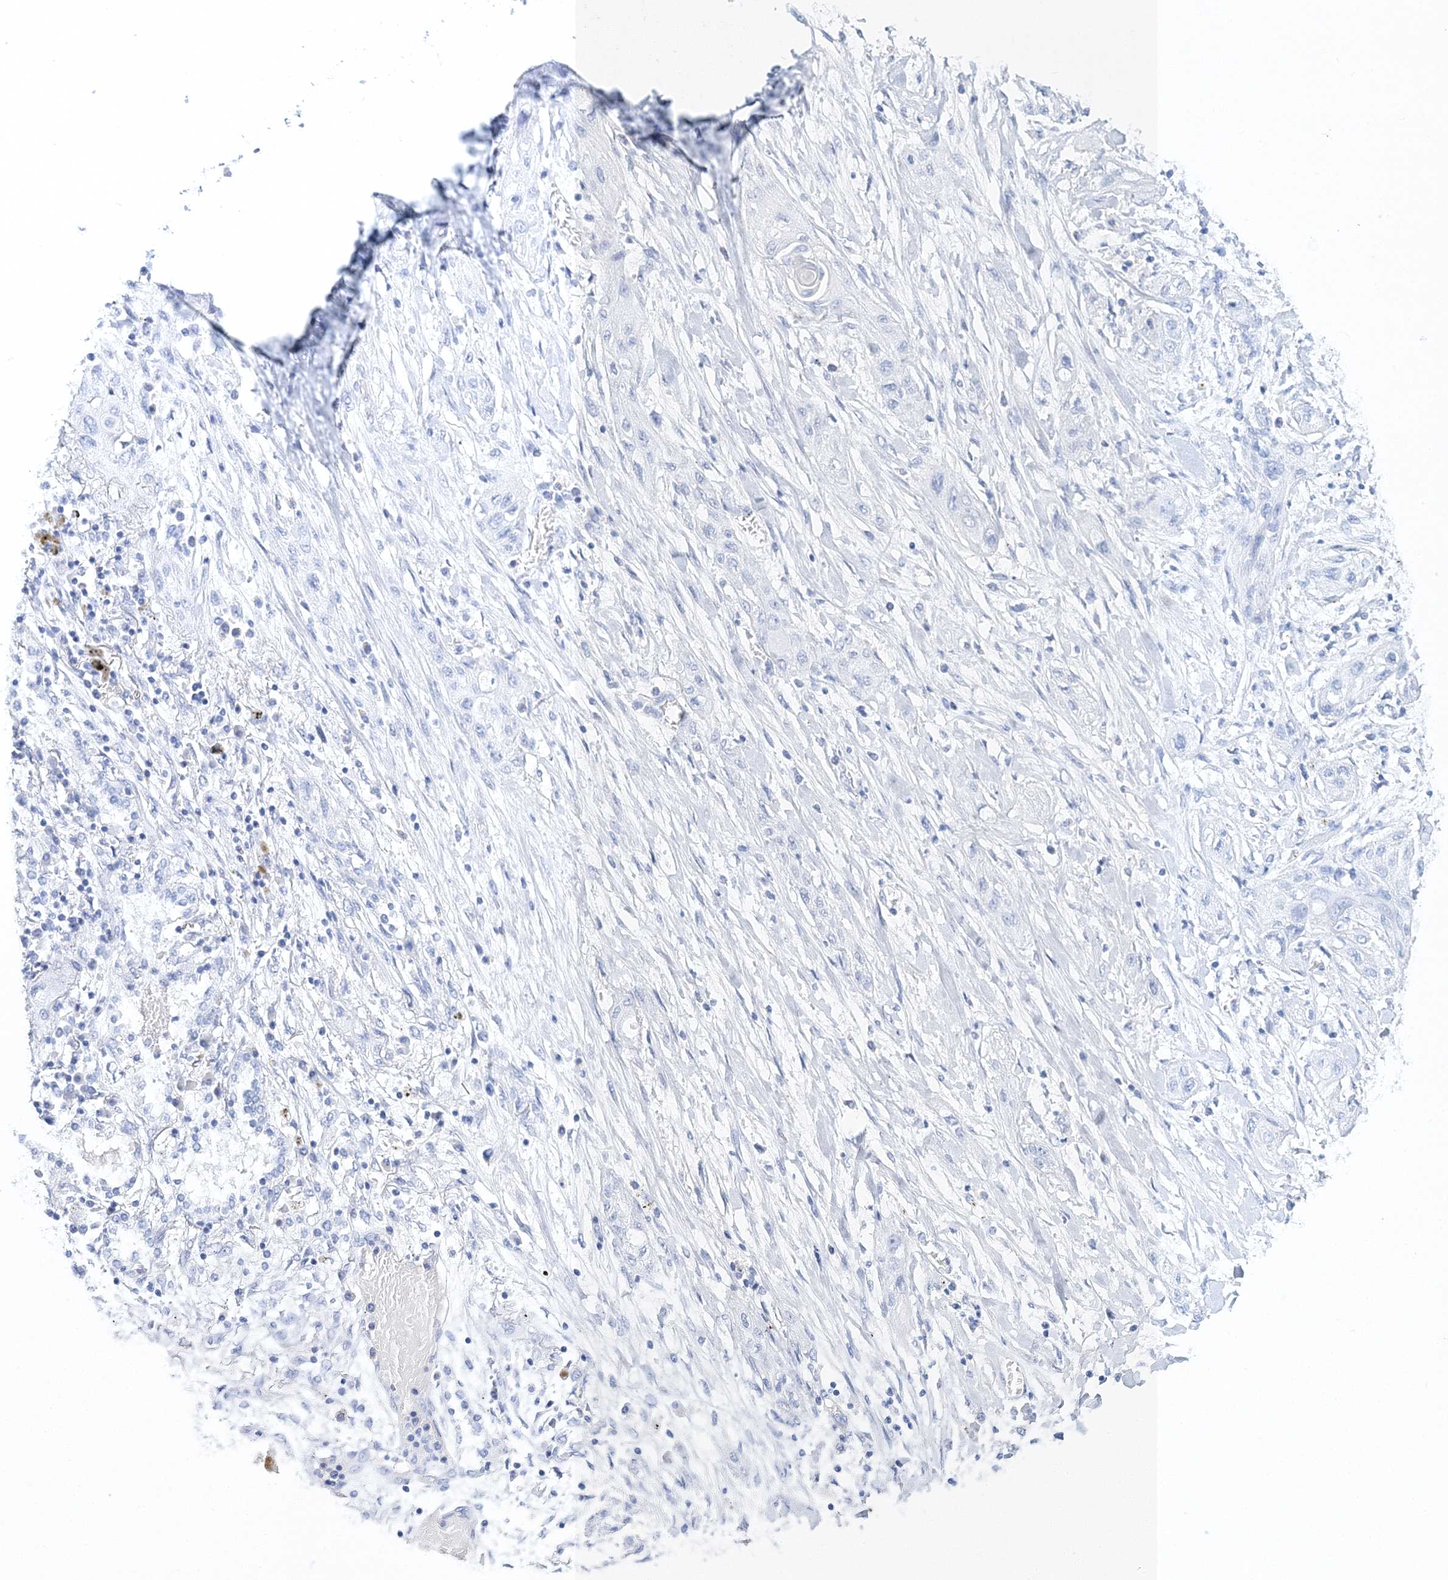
{"staining": {"intensity": "negative", "quantity": "none", "location": "none"}, "tissue": "lung cancer", "cell_type": "Tumor cells", "image_type": "cancer", "snomed": [{"axis": "morphology", "description": "Squamous cell carcinoma, NOS"}, {"axis": "topography", "description": "Lung"}], "caption": "Immunohistochemical staining of lung cancer (squamous cell carcinoma) shows no significant positivity in tumor cells.", "gene": "MYOZ2", "patient": {"sex": "female", "age": 47}}